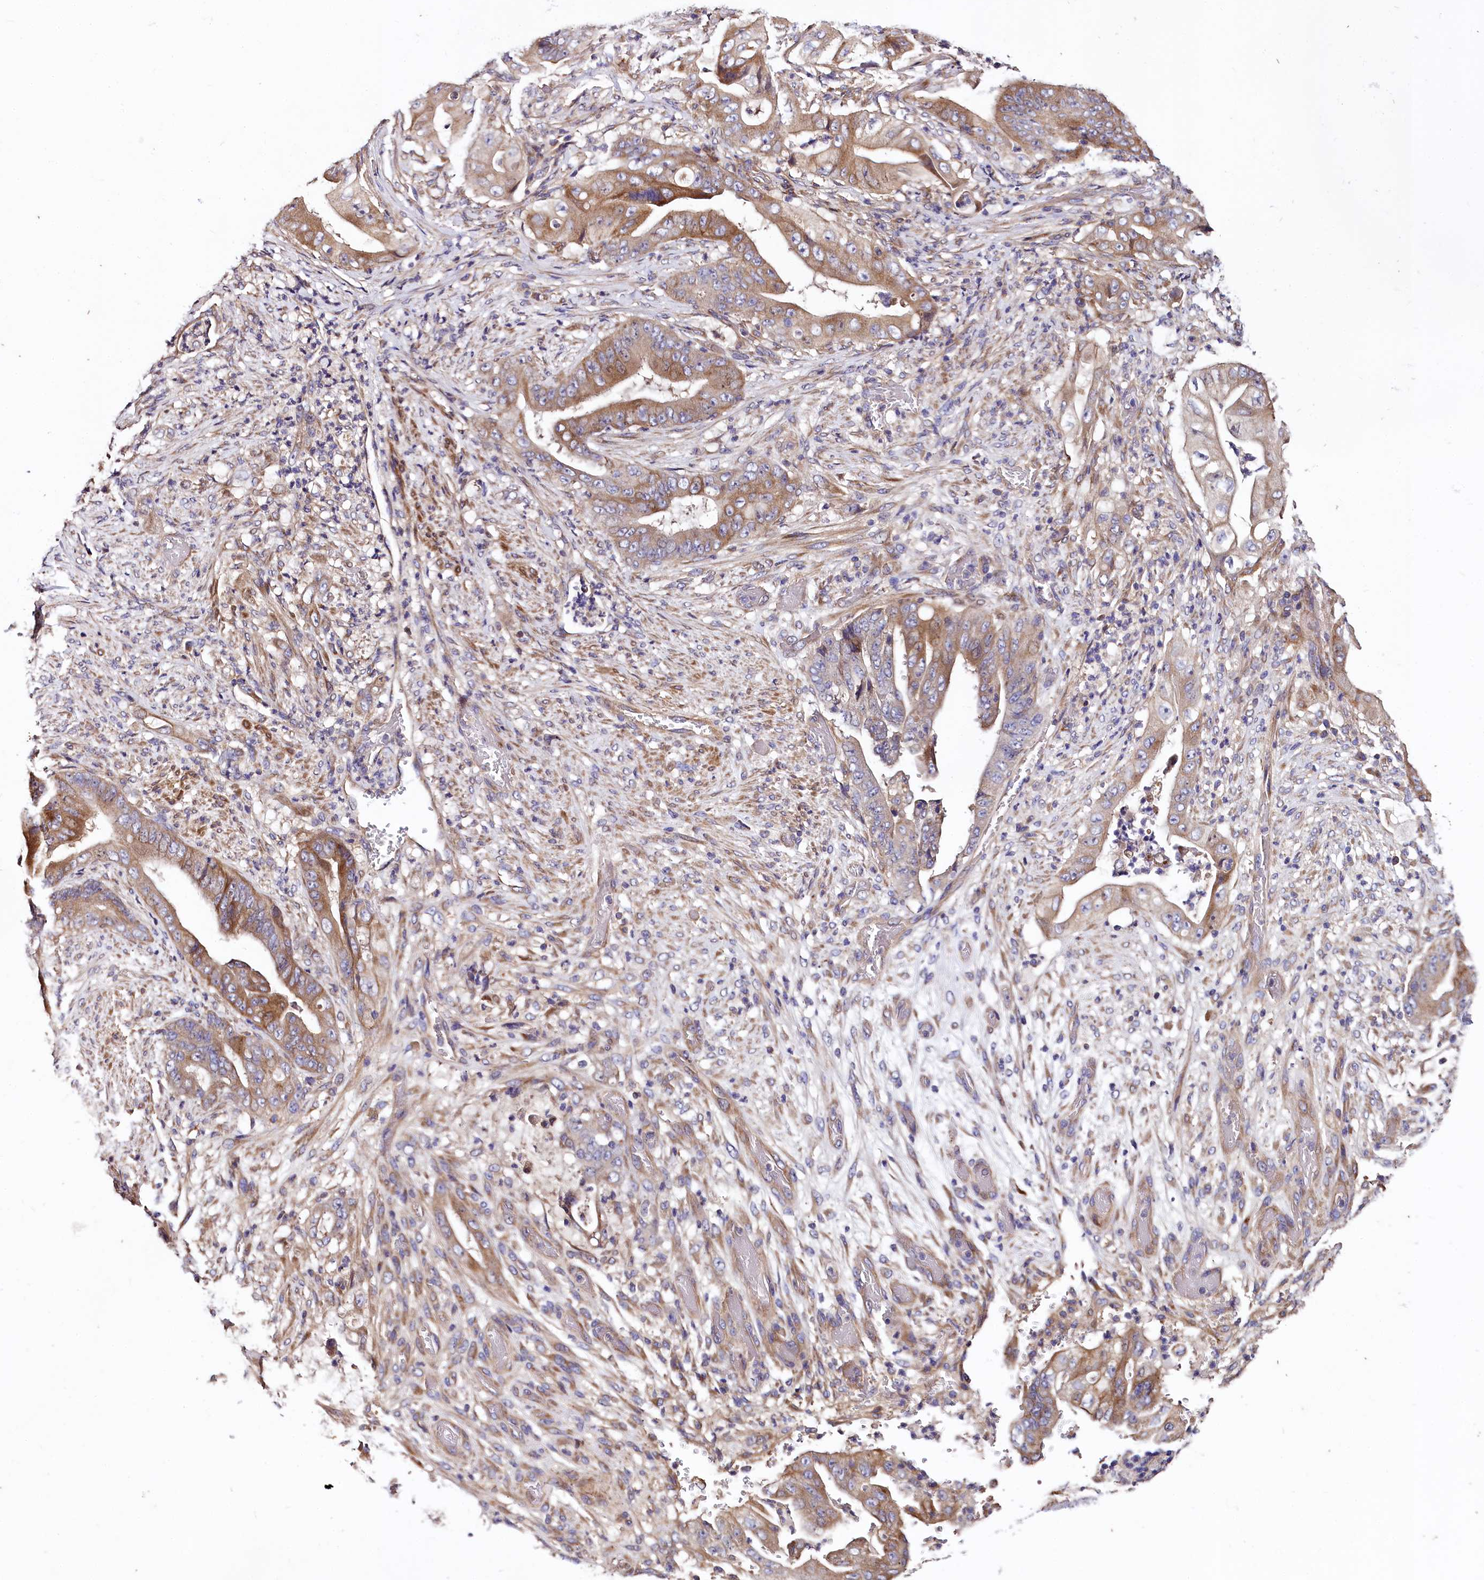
{"staining": {"intensity": "moderate", "quantity": ">75%", "location": "cytoplasmic/membranous"}, "tissue": "stomach cancer", "cell_type": "Tumor cells", "image_type": "cancer", "snomed": [{"axis": "morphology", "description": "Adenocarcinoma, NOS"}, {"axis": "topography", "description": "Stomach"}], "caption": "A micrograph of human adenocarcinoma (stomach) stained for a protein exhibits moderate cytoplasmic/membranous brown staining in tumor cells.", "gene": "SPRYD3", "patient": {"sex": "female", "age": 73}}